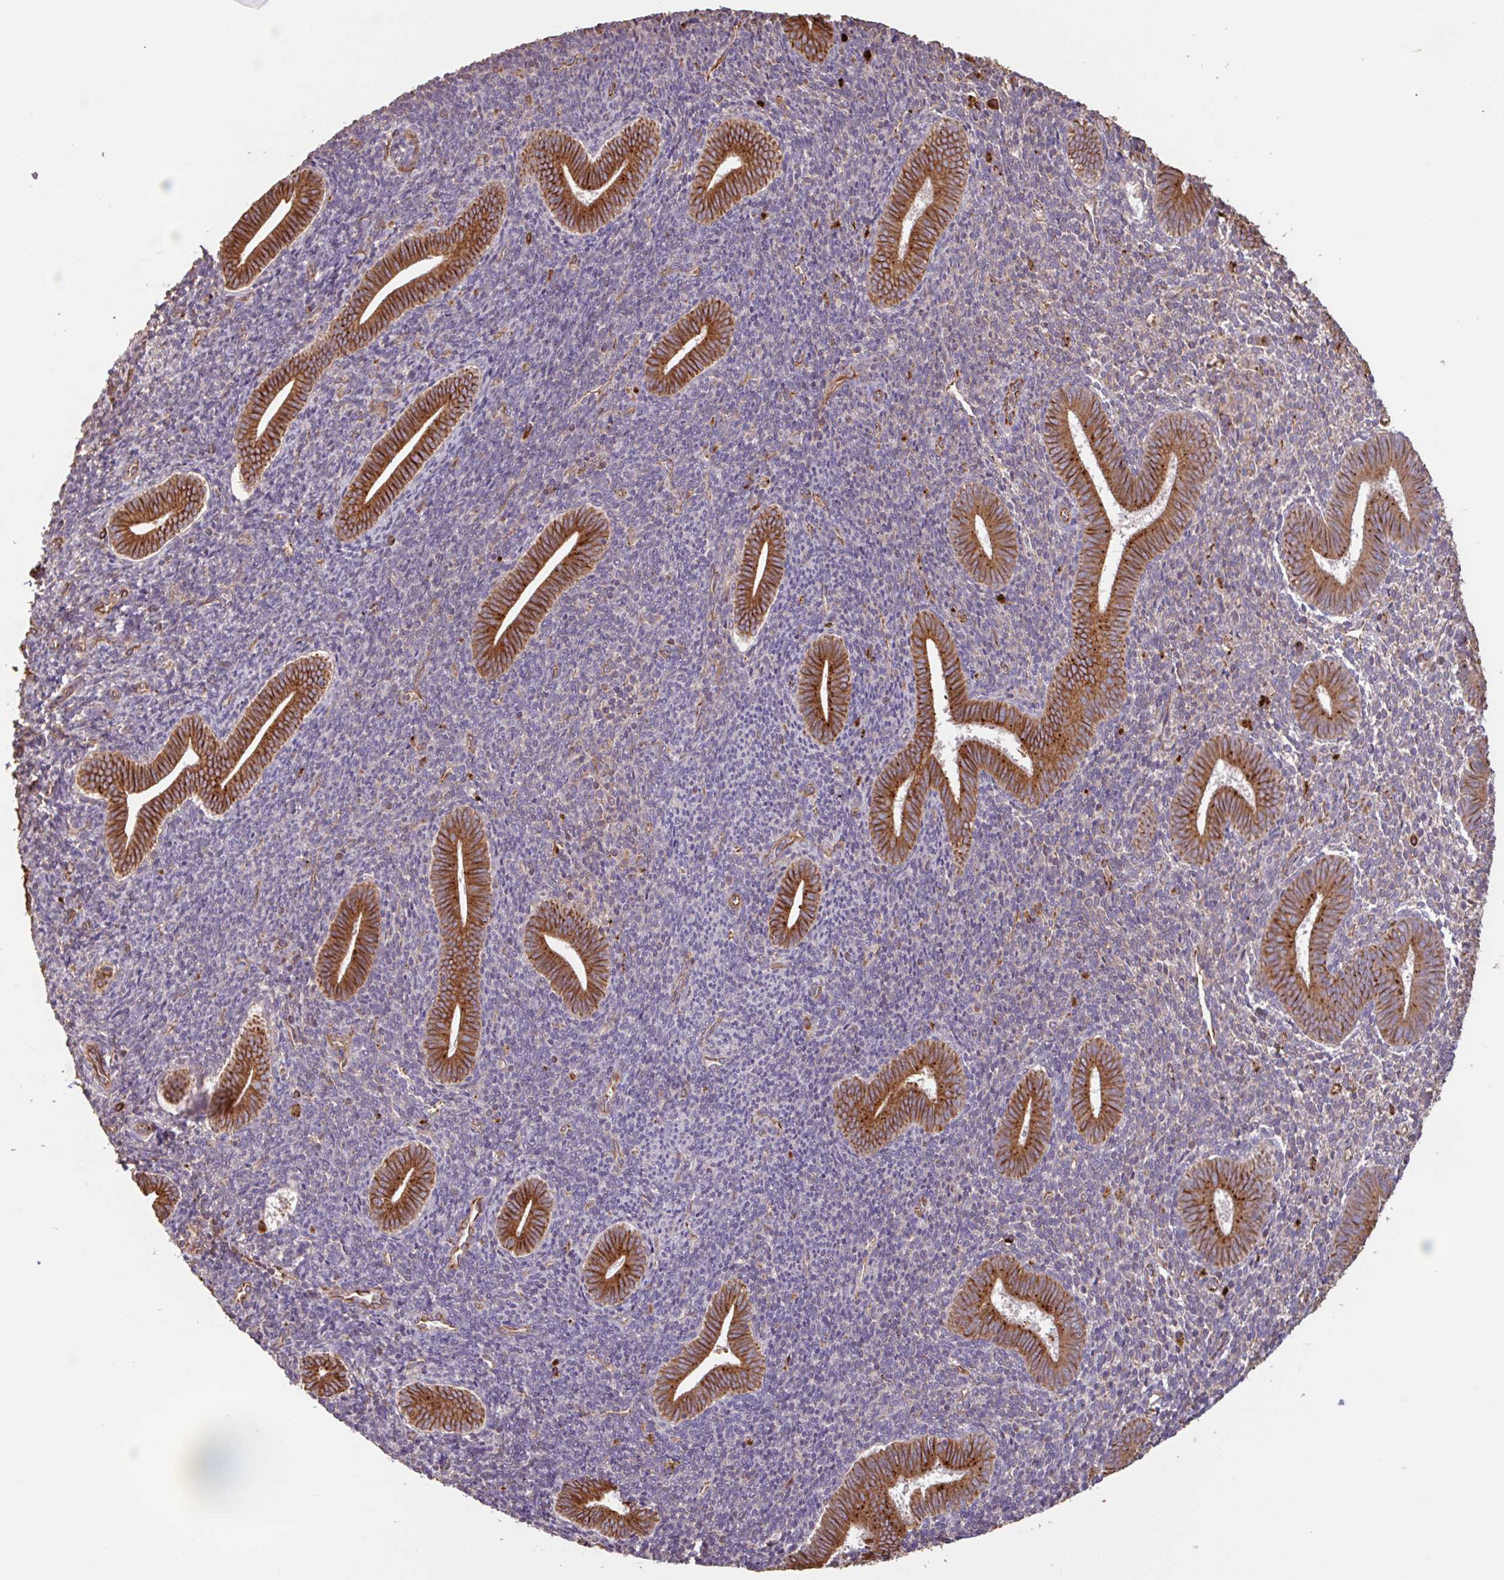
{"staining": {"intensity": "weak", "quantity": "25%-75%", "location": "cytoplasmic/membranous"}, "tissue": "endometrium", "cell_type": "Cells in endometrial stroma", "image_type": "normal", "snomed": [{"axis": "morphology", "description": "Normal tissue, NOS"}, {"axis": "topography", "description": "Endometrium"}], "caption": "This is an image of IHC staining of unremarkable endometrium, which shows weak positivity in the cytoplasmic/membranous of cells in endometrial stroma.", "gene": "ZNF790", "patient": {"sex": "female", "age": 25}}